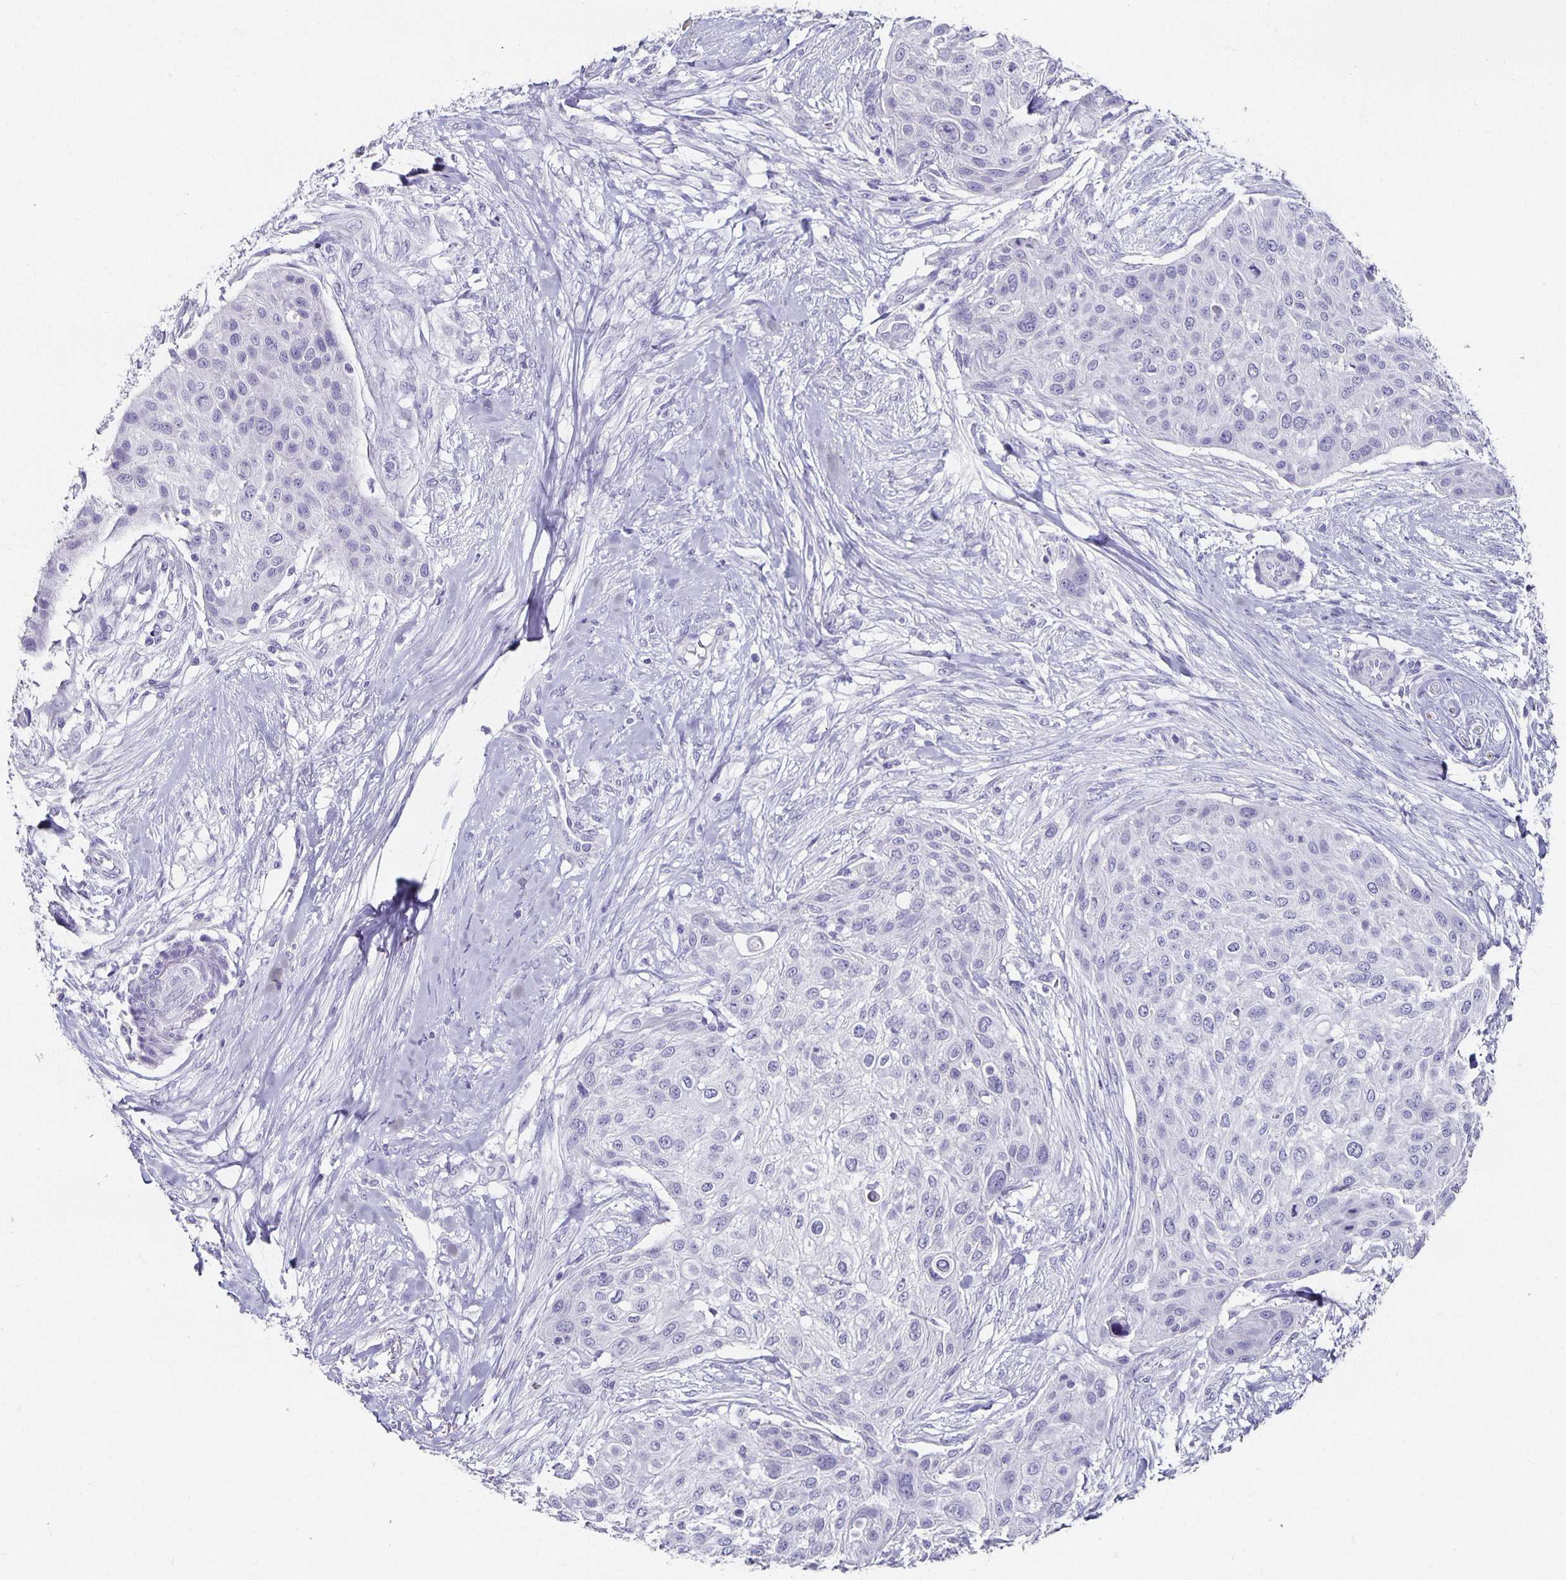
{"staining": {"intensity": "negative", "quantity": "none", "location": "none"}, "tissue": "skin cancer", "cell_type": "Tumor cells", "image_type": "cancer", "snomed": [{"axis": "morphology", "description": "Squamous cell carcinoma, NOS"}, {"axis": "topography", "description": "Skin"}], "caption": "IHC photomicrograph of human skin squamous cell carcinoma stained for a protein (brown), which shows no expression in tumor cells.", "gene": "CHGA", "patient": {"sex": "female", "age": 87}}